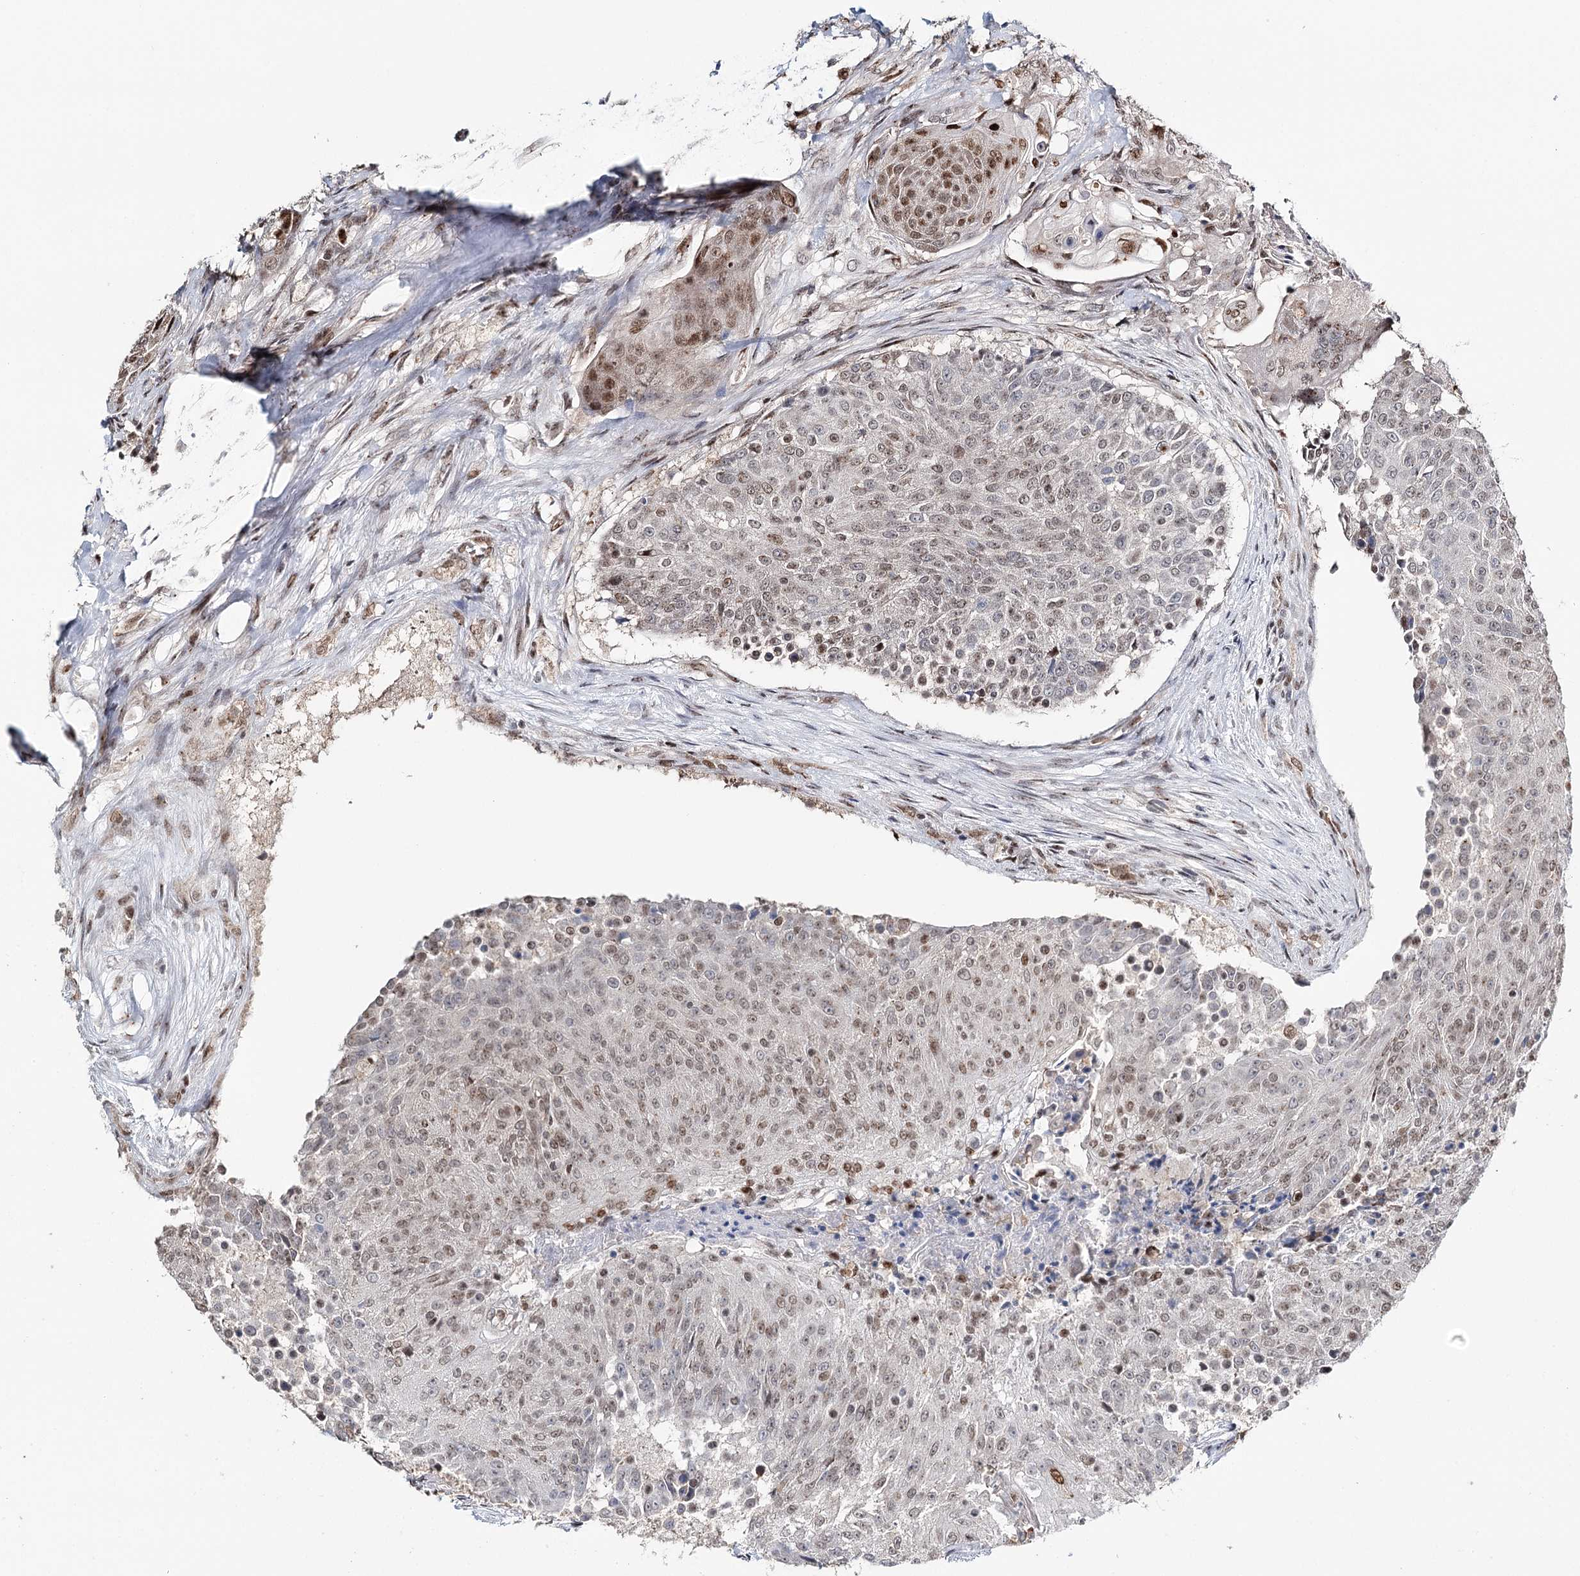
{"staining": {"intensity": "moderate", "quantity": "25%-75%", "location": "nuclear"}, "tissue": "urothelial cancer", "cell_type": "Tumor cells", "image_type": "cancer", "snomed": [{"axis": "morphology", "description": "Urothelial carcinoma, High grade"}, {"axis": "topography", "description": "Urinary bladder"}], "caption": "Protein staining displays moderate nuclear staining in approximately 25%-75% of tumor cells in high-grade urothelial carcinoma.", "gene": "RPS27A", "patient": {"sex": "female", "age": 63}}